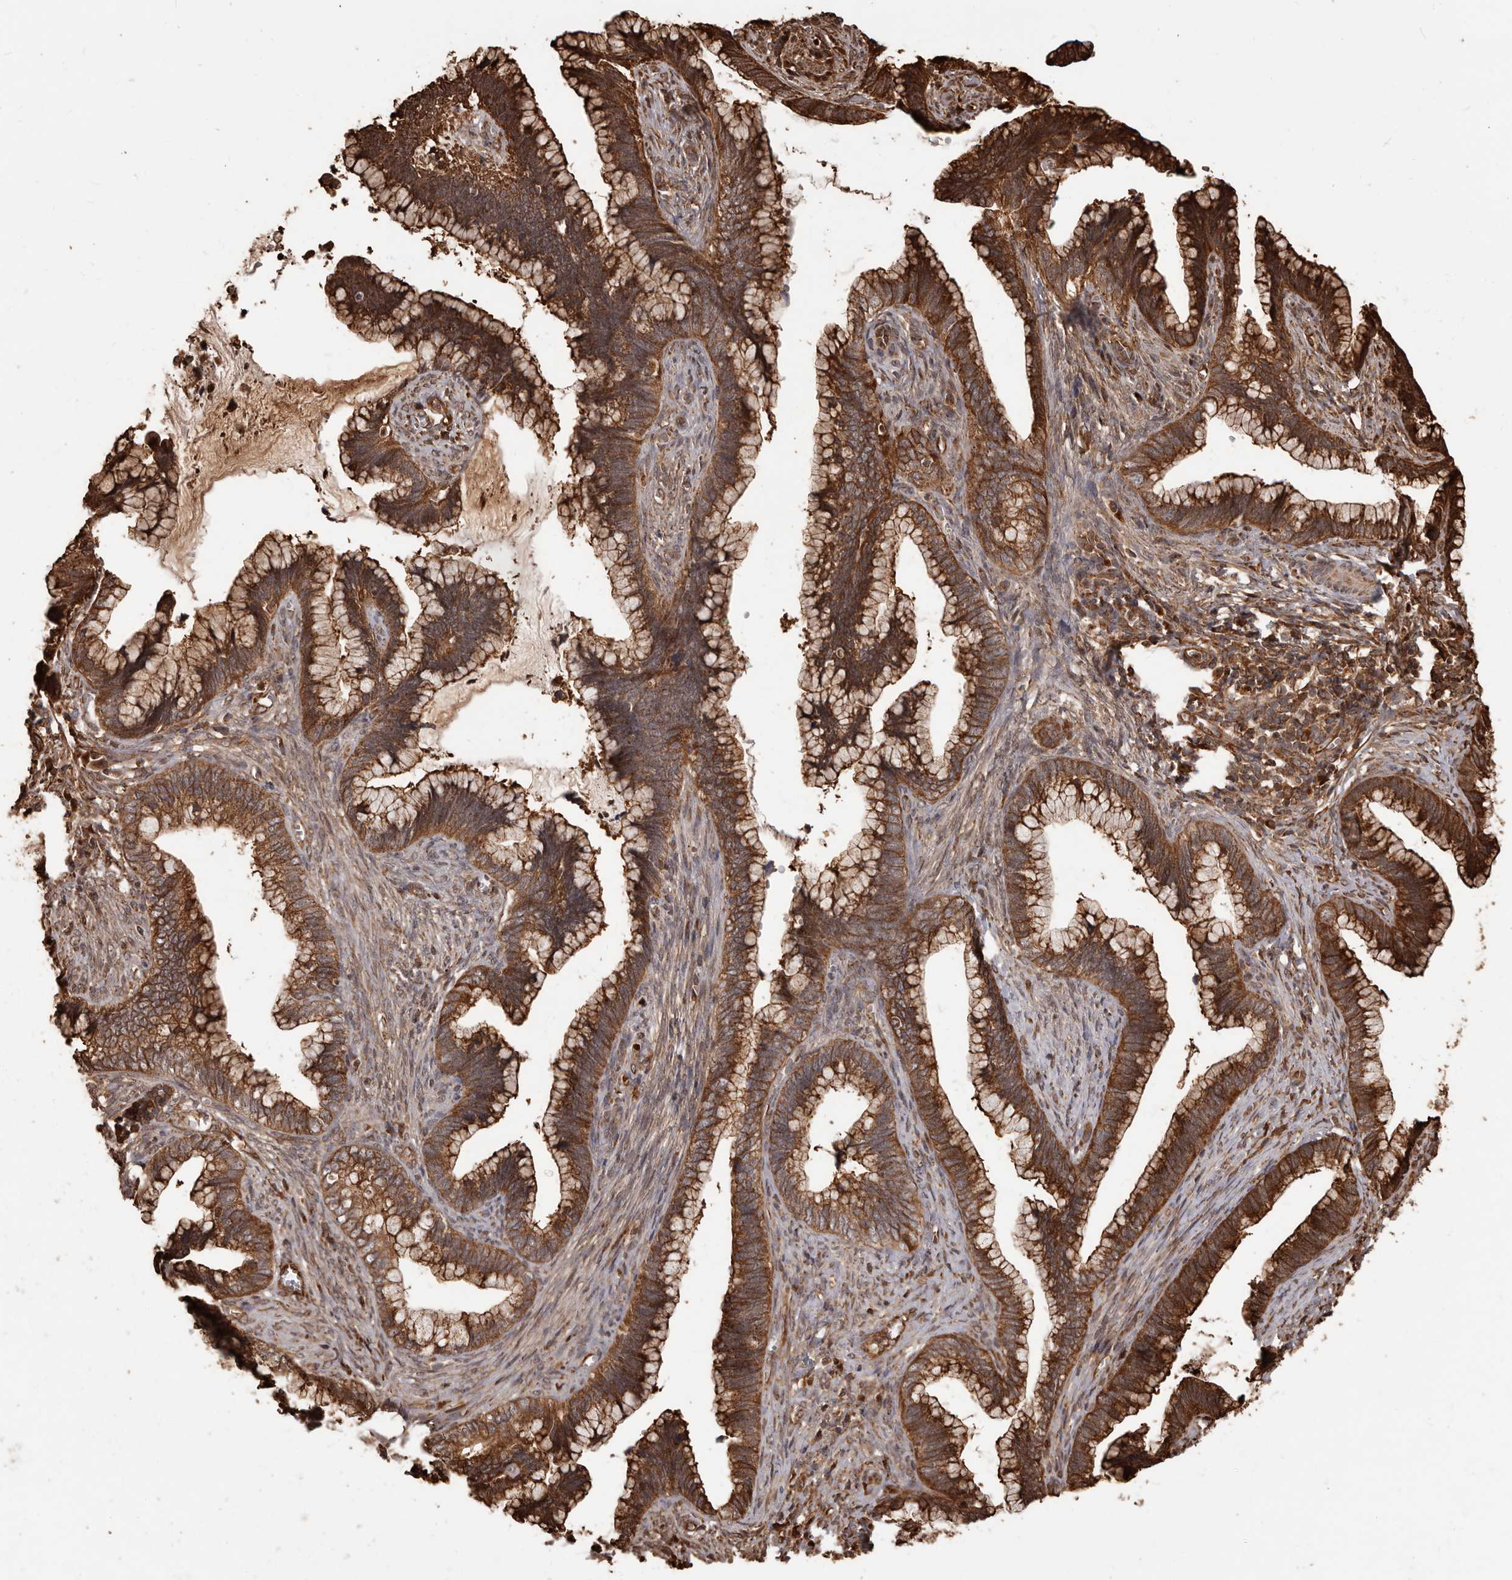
{"staining": {"intensity": "strong", "quantity": ">75%", "location": "cytoplasmic/membranous"}, "tissue": "cervical cancer", "cell_type": "Tumor cells", "image_type": "cancer", "snomed": [{"axis": "morphology", "description": "Adenocarcinoma, NOS"}, {"axis": "topography", "description": "Cervix"}], "caption": "Cervical adenocarcinoma was stained to show a protein in brown. There is high levels of strong cytoplasmic/membranous positivity in about >75% of tumor cells.", "gene": "MTO1", "patient": {"sex": "female", "age": 44}}